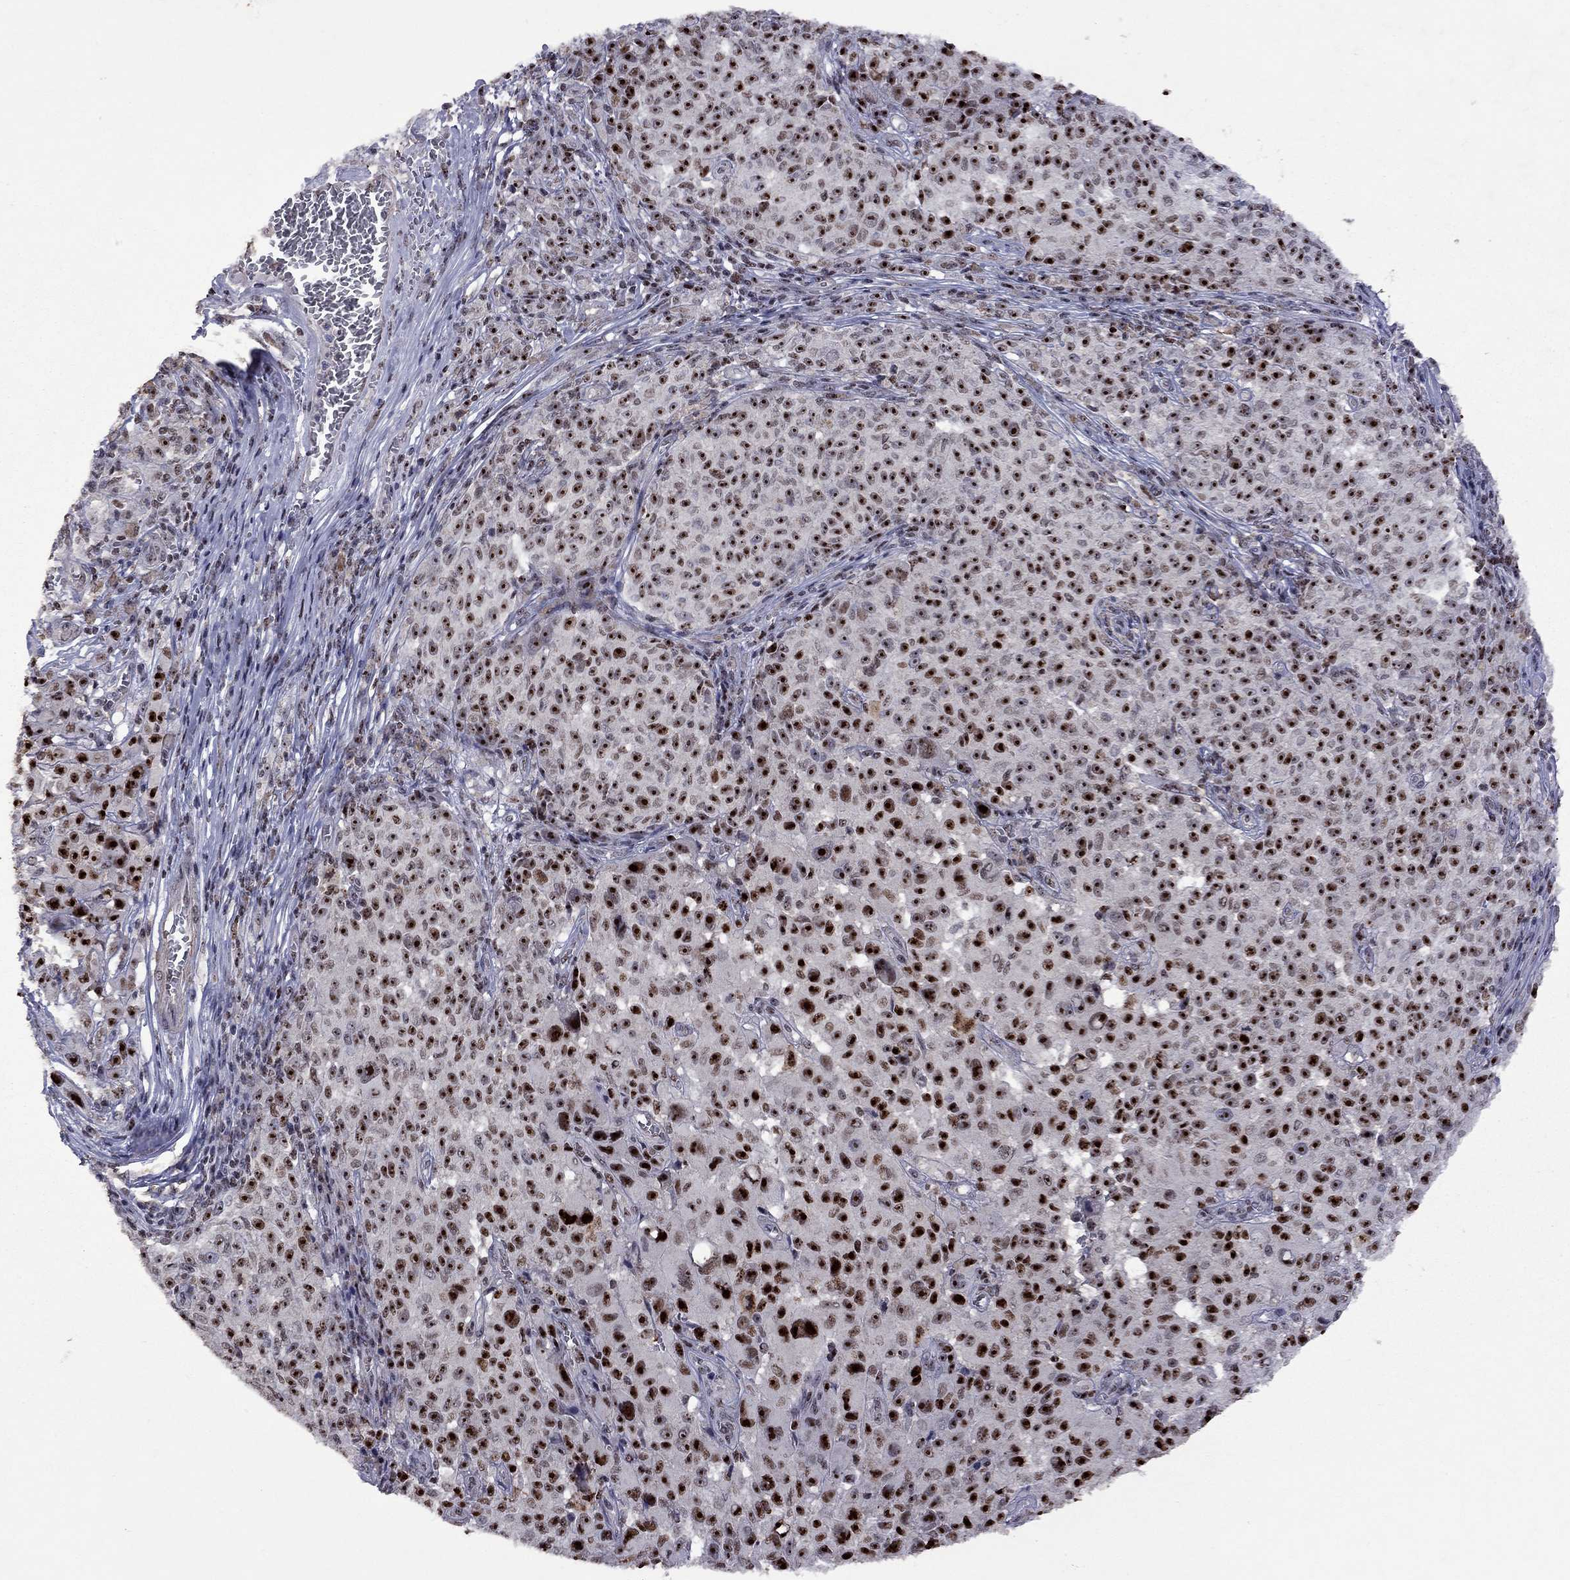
{"staining": {"intensity": "strong", "quantity": ">75%", "location": "nuclear"}, "tissue": "melanoma", "cell_type": "Tumor cells", "image_type": "cancer", "snomed": [{"axis": "morphology", "description": "Malignant melanoma, NOS"}, {"axis": "topography", "description": "Skin"}], "caption": "Melanoma stained with a protein marker exhibits strong staining in tumor cells.", "gene": "SPOUT1", "patient": {"sex": "female", "age": 82}}